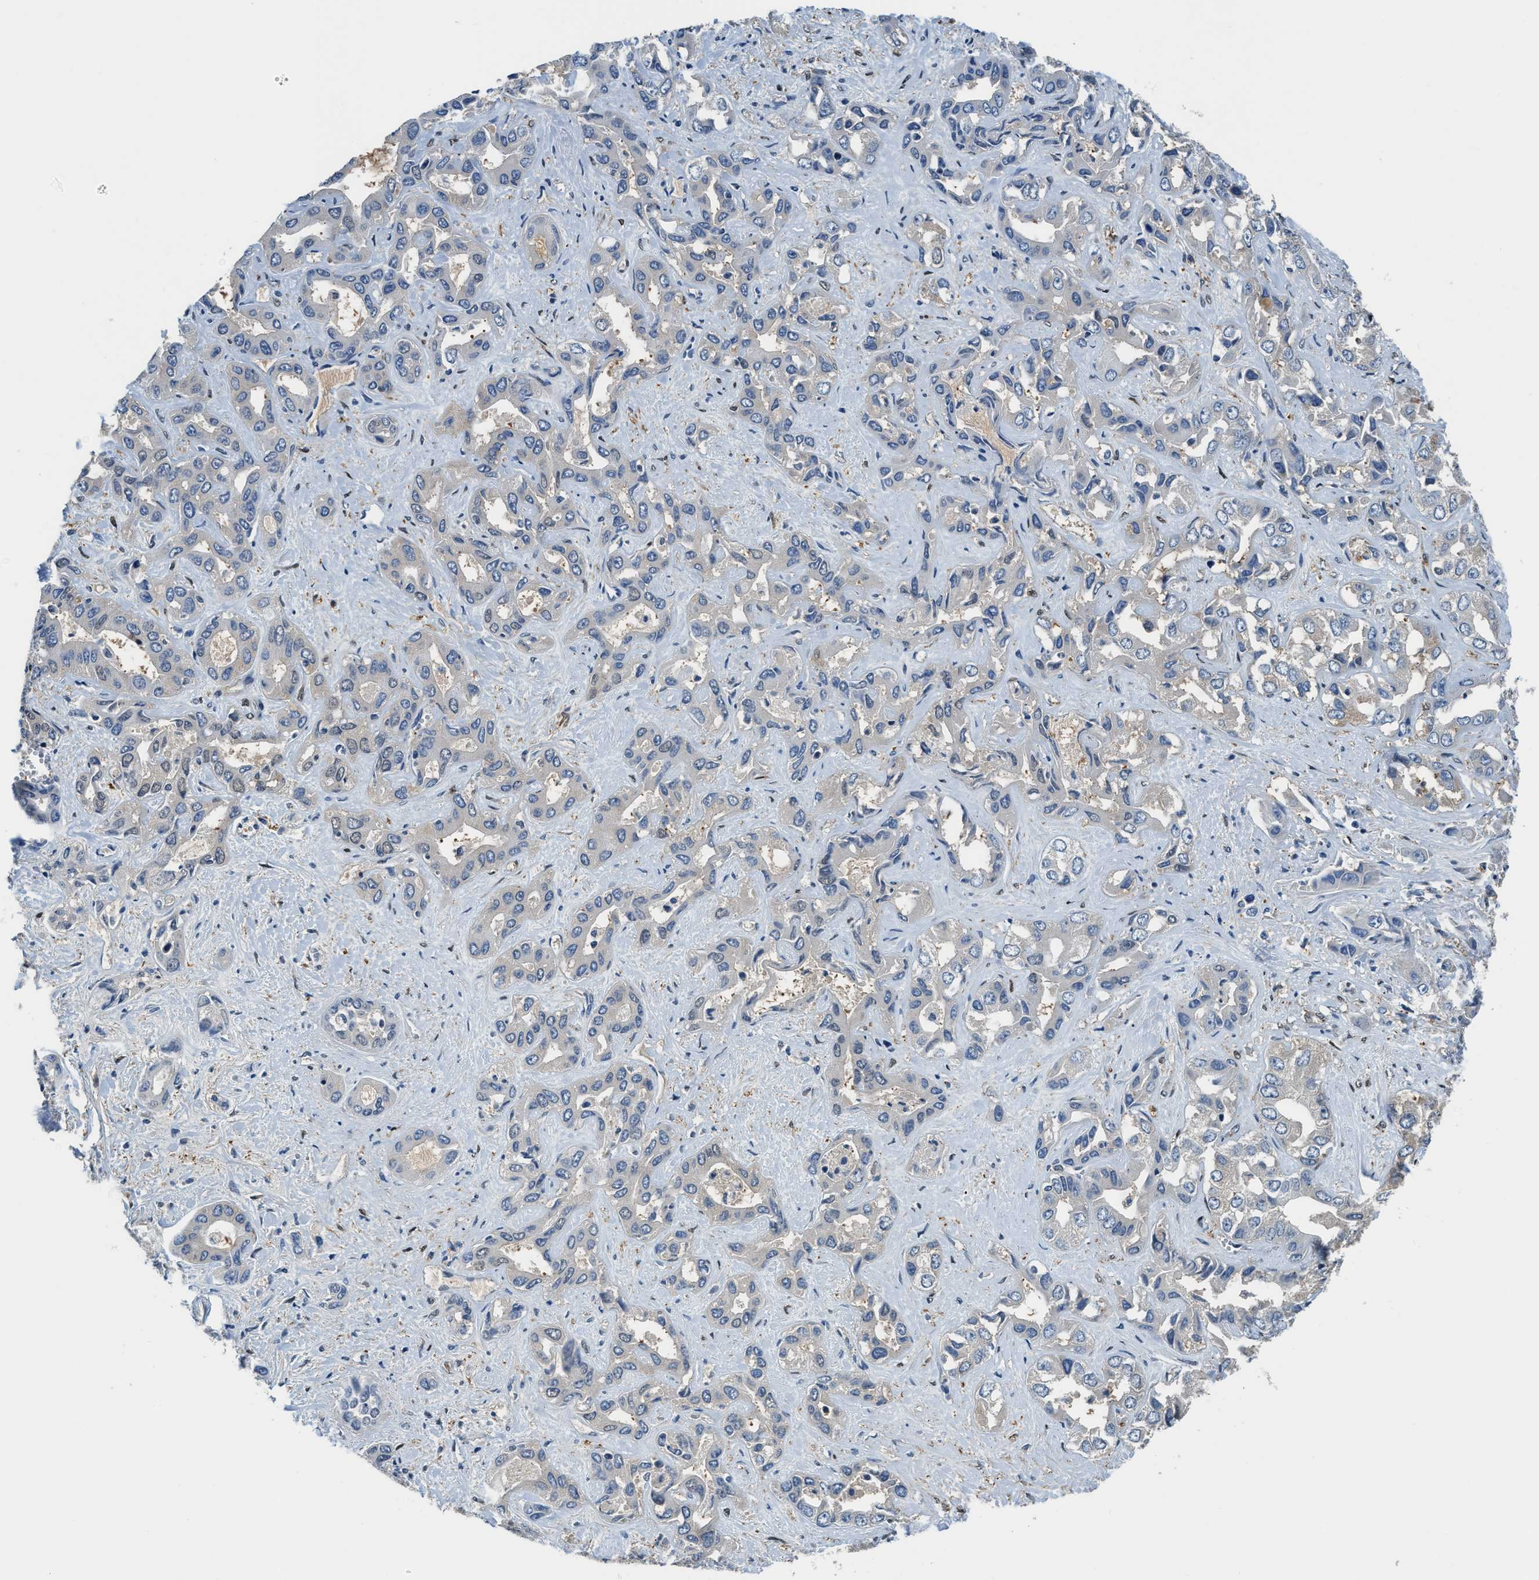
{"staining": {"intensity": "negative", "quantity": "none", "location": "none"}, "tissue": "liver cancer", "cell_type": "Tumor cells", "image_type": "cancer", "snomed": [{"axis": "morphology", "description": "Cholangiocarcinoma"}, {"axis": "topography", "description": "Liver"}], "caption": "This is a micrograph of immunohistochemistry (IHC) staining of liver cancer, which shows no expression in tumor cells.", "gene": "EEA1", "patient": {"sex": "female", "age": 52}}